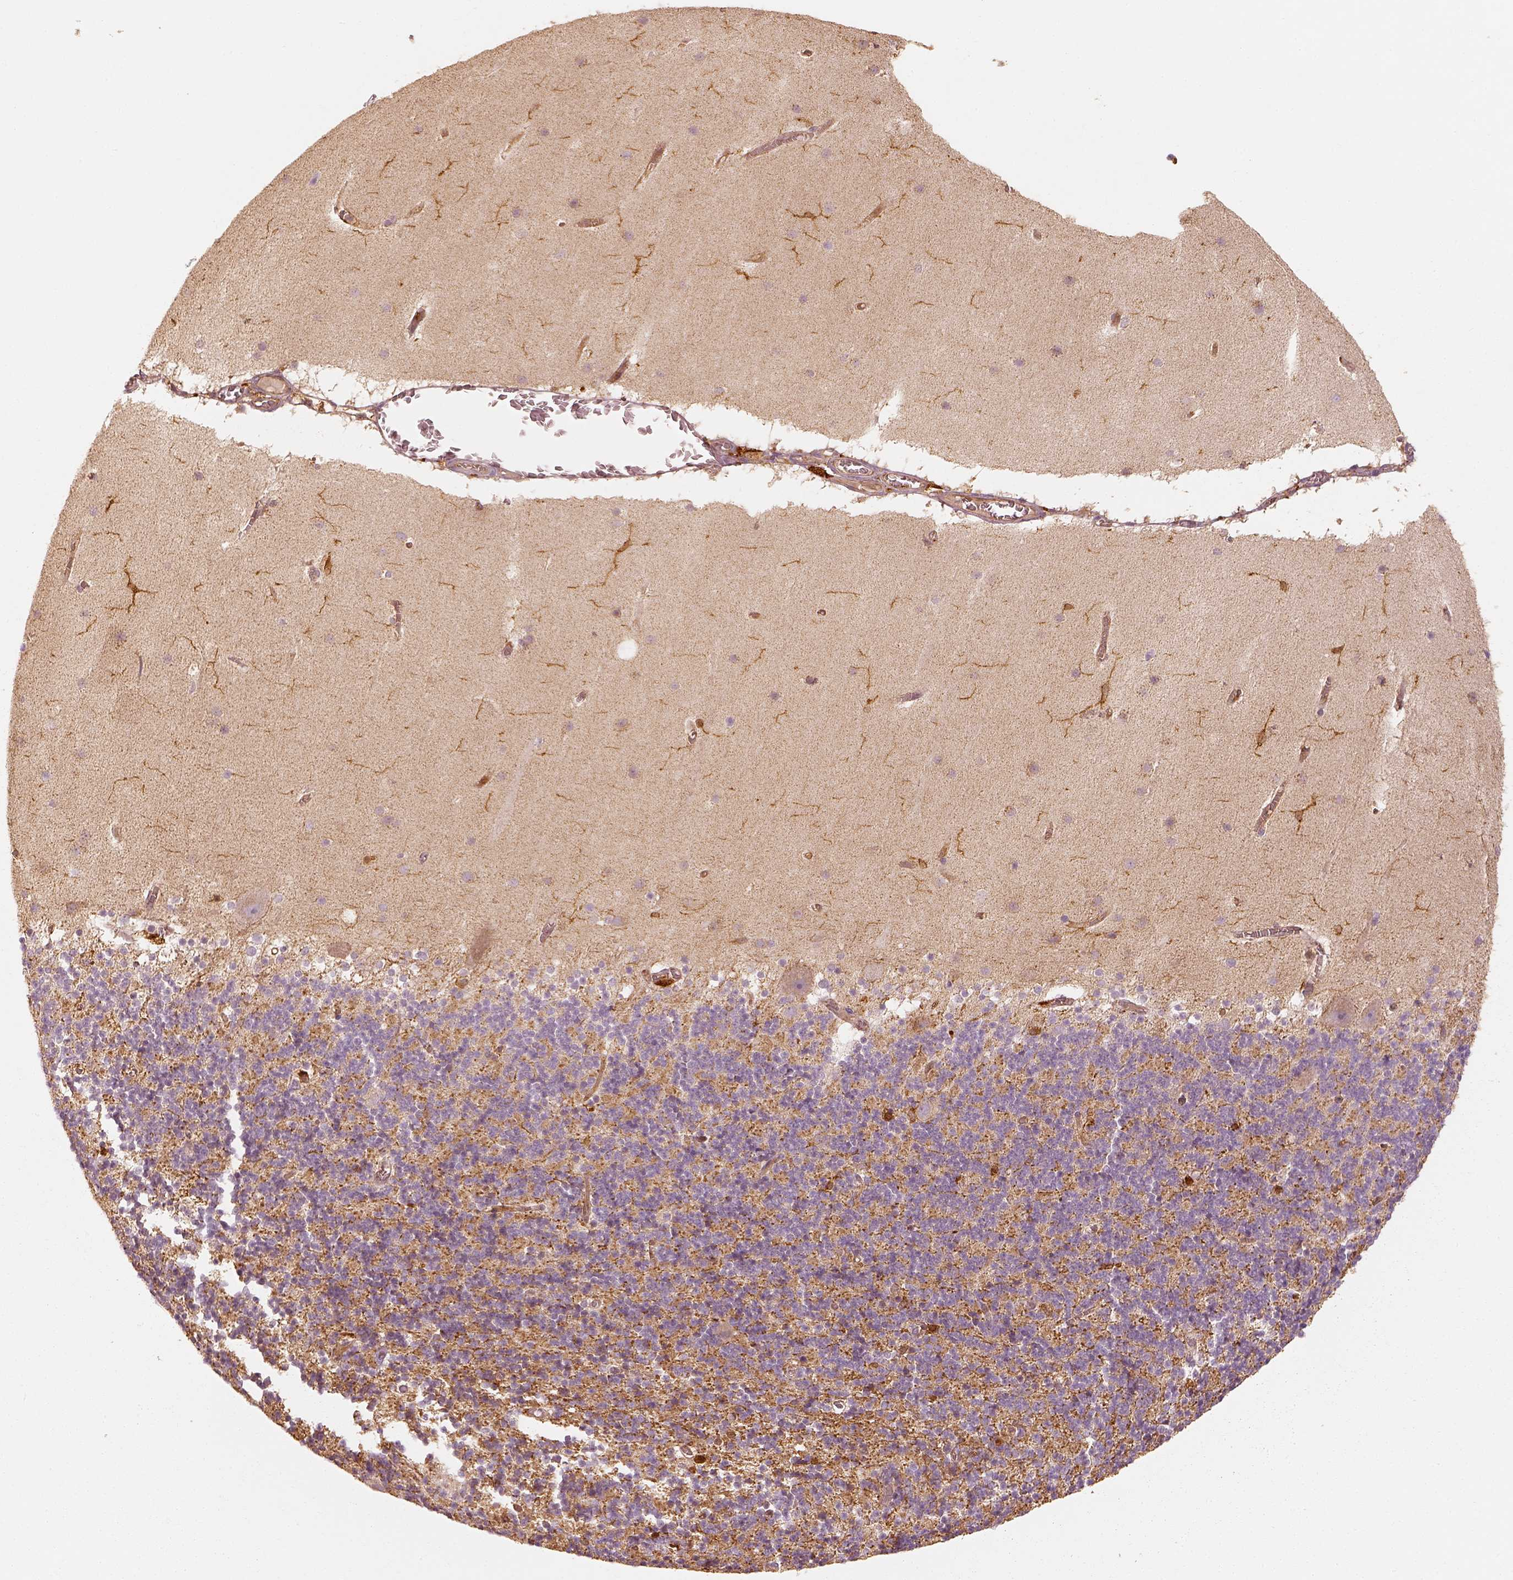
{"staining": {"intensity": "weak", "quantity": ">75%", "location": "cytoplasmic/membranous"}, "tissue": "cerebellum", "cell_type": "Cells in granular layer", "image_type": "normal", "snomed": [{"axis": "morphology", "description": "Normal tissue, NOS"}, {"axis": "topography", "description": "Cerebellum"}], "caption": "DAB (3,3'-diaminobenzidine) immunohistochemical staining of benign cerebellum displays weak cytoplasmic/membranous protein staining in about >75% of cells in granular layer.", "gene": "FSCN1", "patient": {"sex": "male", "age": 70}}